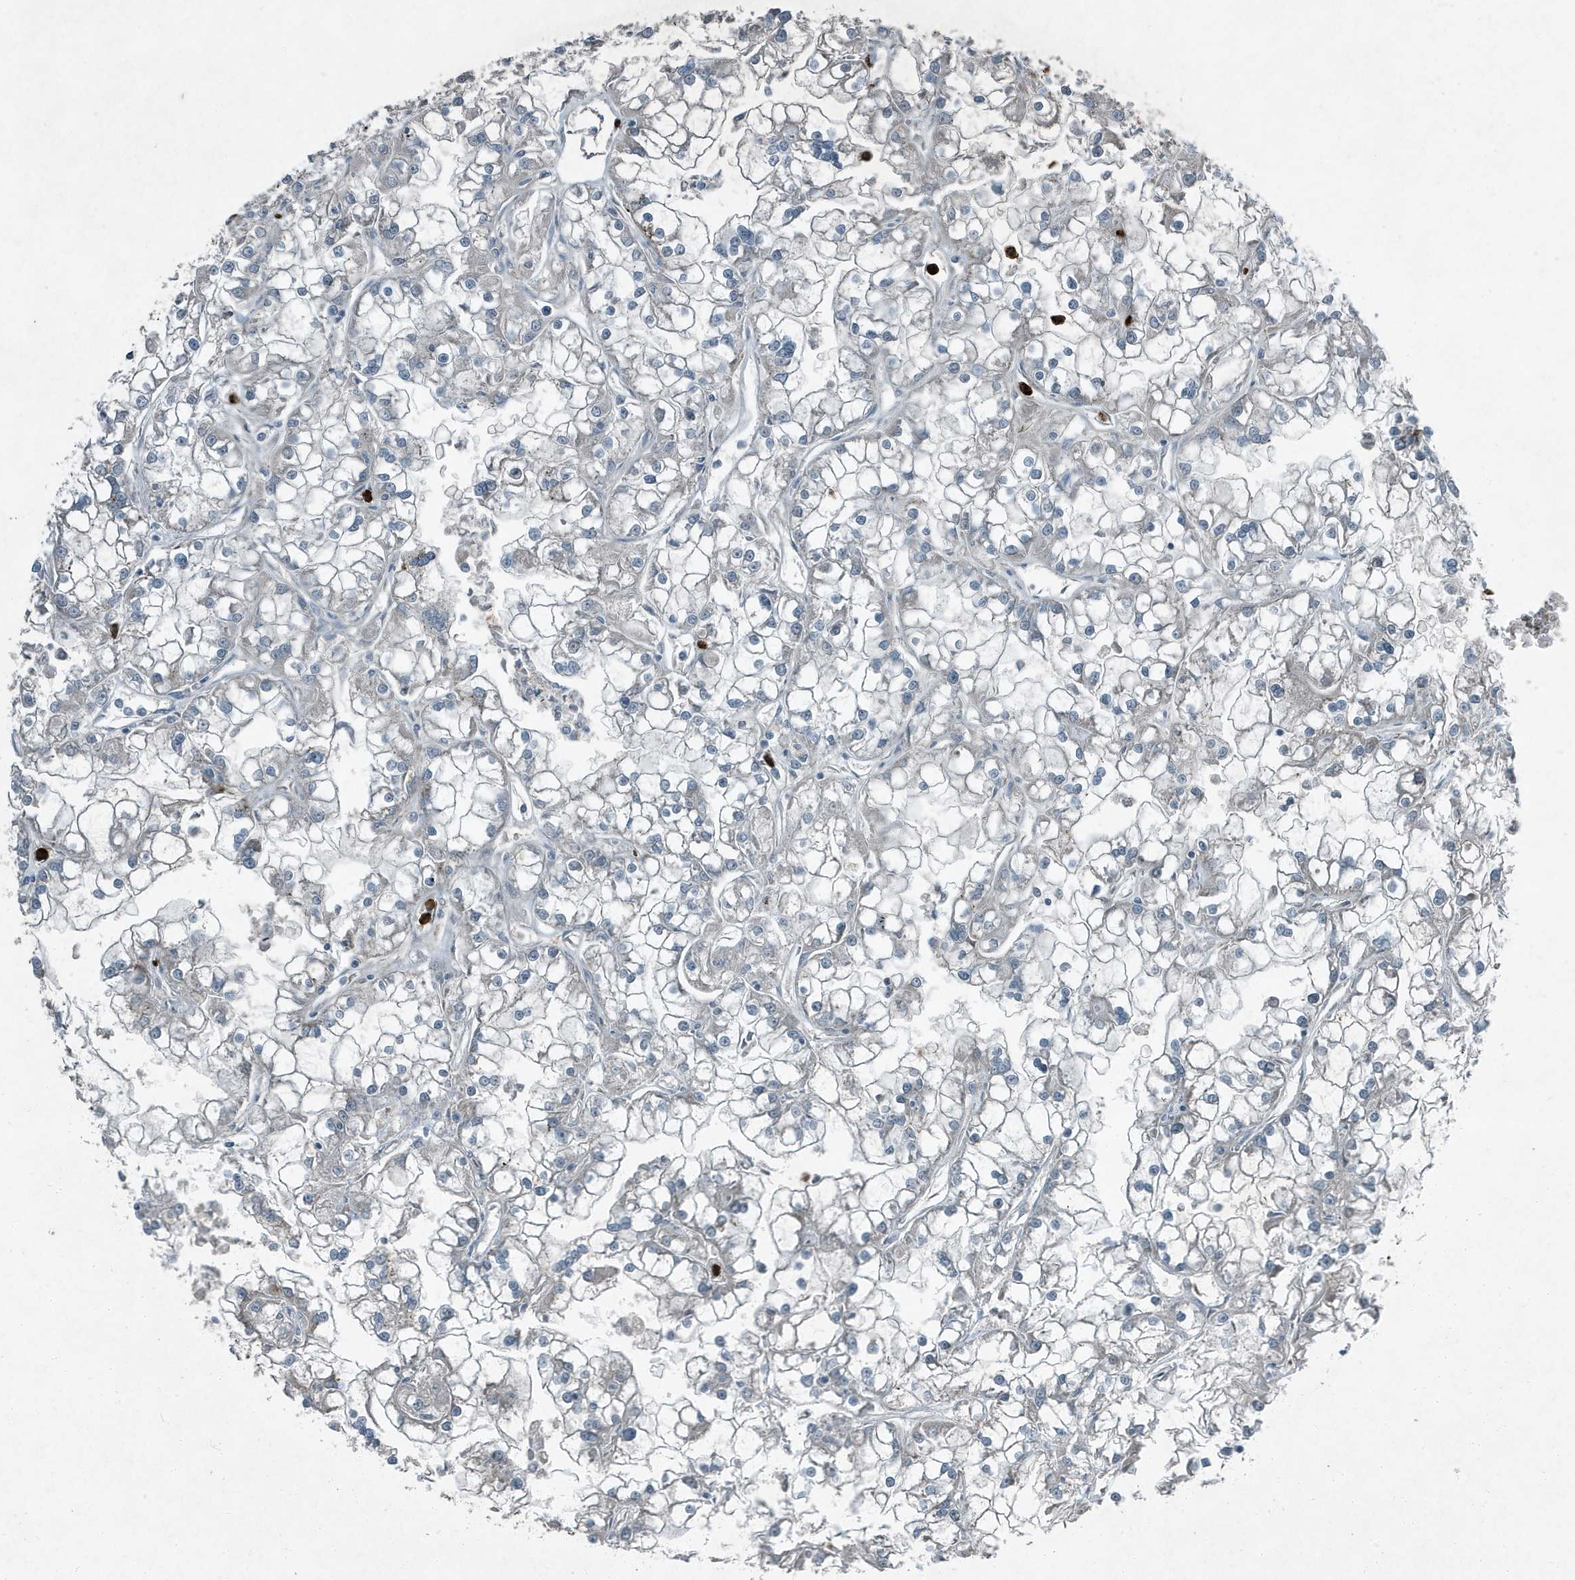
{"staining": {"intensity": "negative", "quantity": "none", "location": "none"}, "tissue": "renal cancer", "cell_type": "Tumor cells", "image_type": "cancer", "snomed": [{"axis": "morphology", "description": "Adenocarcinoma, NOS"}, {"axis": "topography", "description": "Kidney"}], "caption": "Renal adenocarcinoma was stained to show a protein in brown. There is no significant staining in tumor cells. (DAB (3,3'-diaminobenzidine) immunohistochemistry, high magnification).", "gene": "DAPP1", "patient": {"sex": "female", "age": 52}}